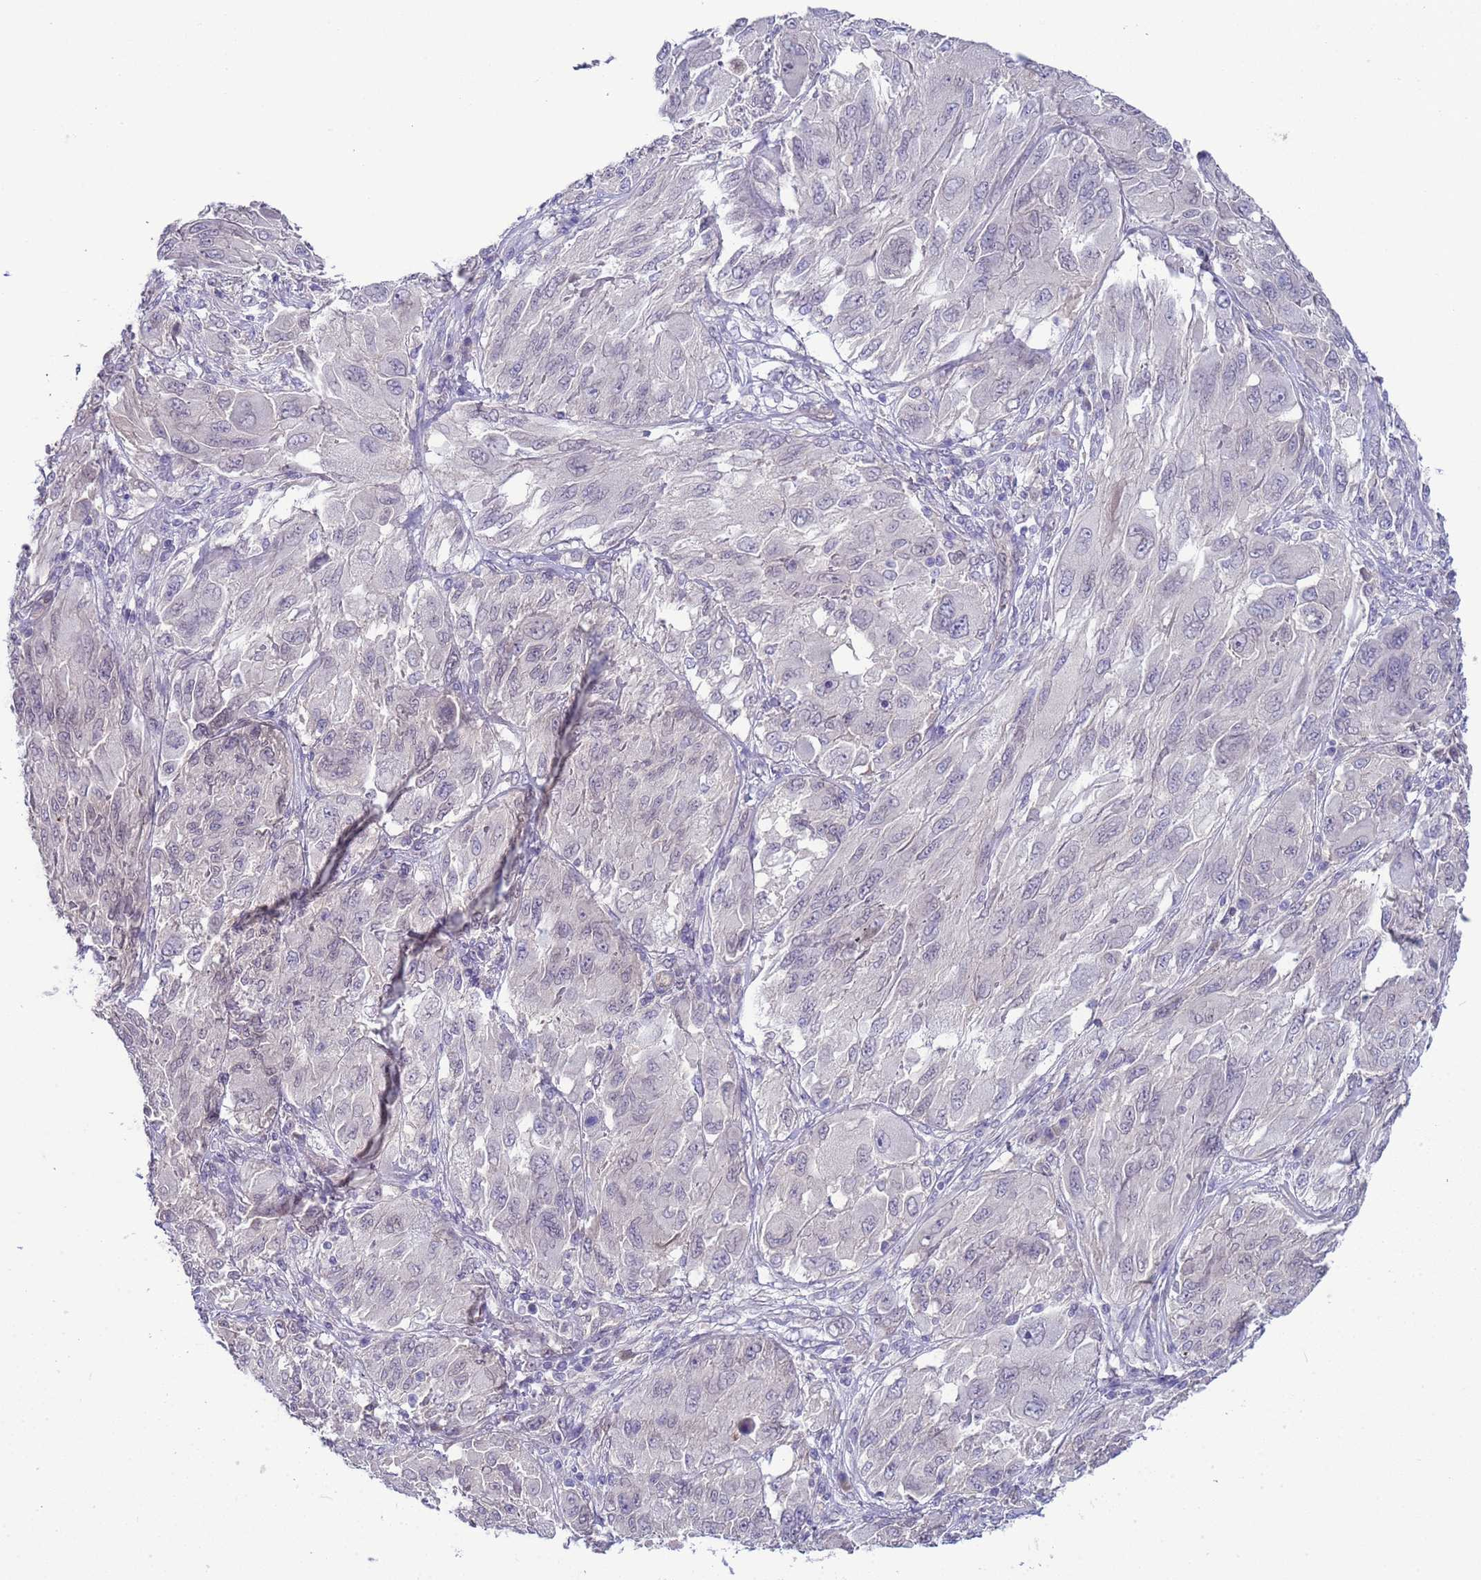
{"staining": {"intensity": "negative", "quantity": "none", "location": "none"}, "tissue": "melanoma", "cell_type": "Tumor cells", "image_type": "cancer", "snomed": [{"axis": "morphology", "description": "Malignant melanoma, NOS"}, {"axis": "topography", "description": "Skin"}], "caption": "Immunohistochemistry histopathology image of neoplastic tissue: human melanoma stained with DAB (3,3'-diaminobenzidine) shows no significant protein staining in tumor cells. The staining is performed using DAB brown chromogen with nuclei counter-stained in using hematoxylin.", "gene": "TRMT10A", "patient": {"sex": "female", "age": 91}}